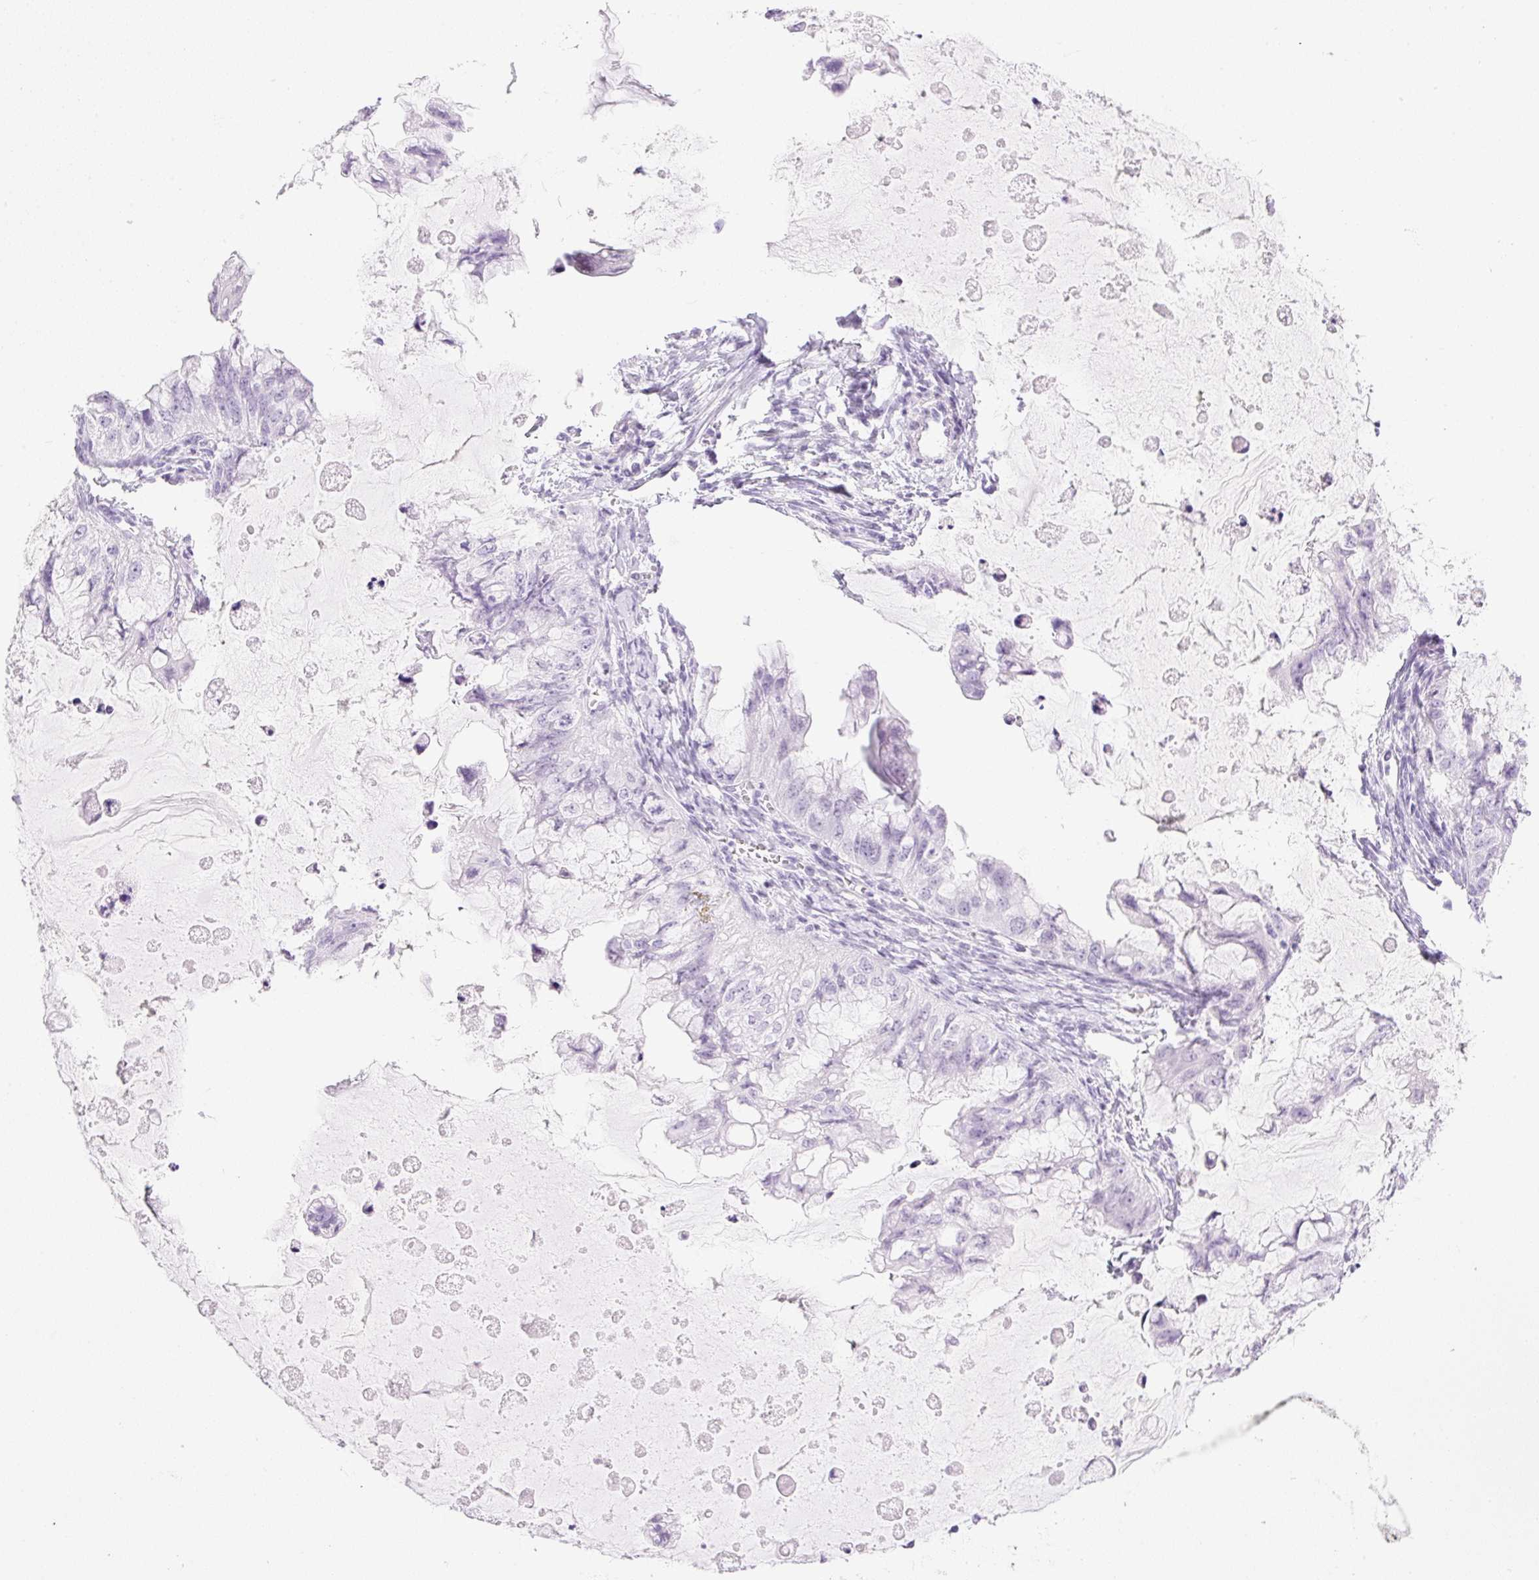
{"staining": {"intensity": "negative", "quantity": "none", "location": "none"}, "tissue": "ovarian cancer", "cell_type": "Tumor cells", "image_type": "cancer", "snomed": [{"axis": "morphology", "description": "Cystadenocarcinoma, mucinous, NOS"}, {"axis": "topography", "description": "Ovary"}], "caption": "An IHC photomicrograph of mucinous cystadenocarcinoma (ovarian) is shown. There is no staining in tumor cells of mucinous cystadenocarcinoma (ovarian).", "gene": "SPRR4", "patient": {"sex": "female", "age": 72}}